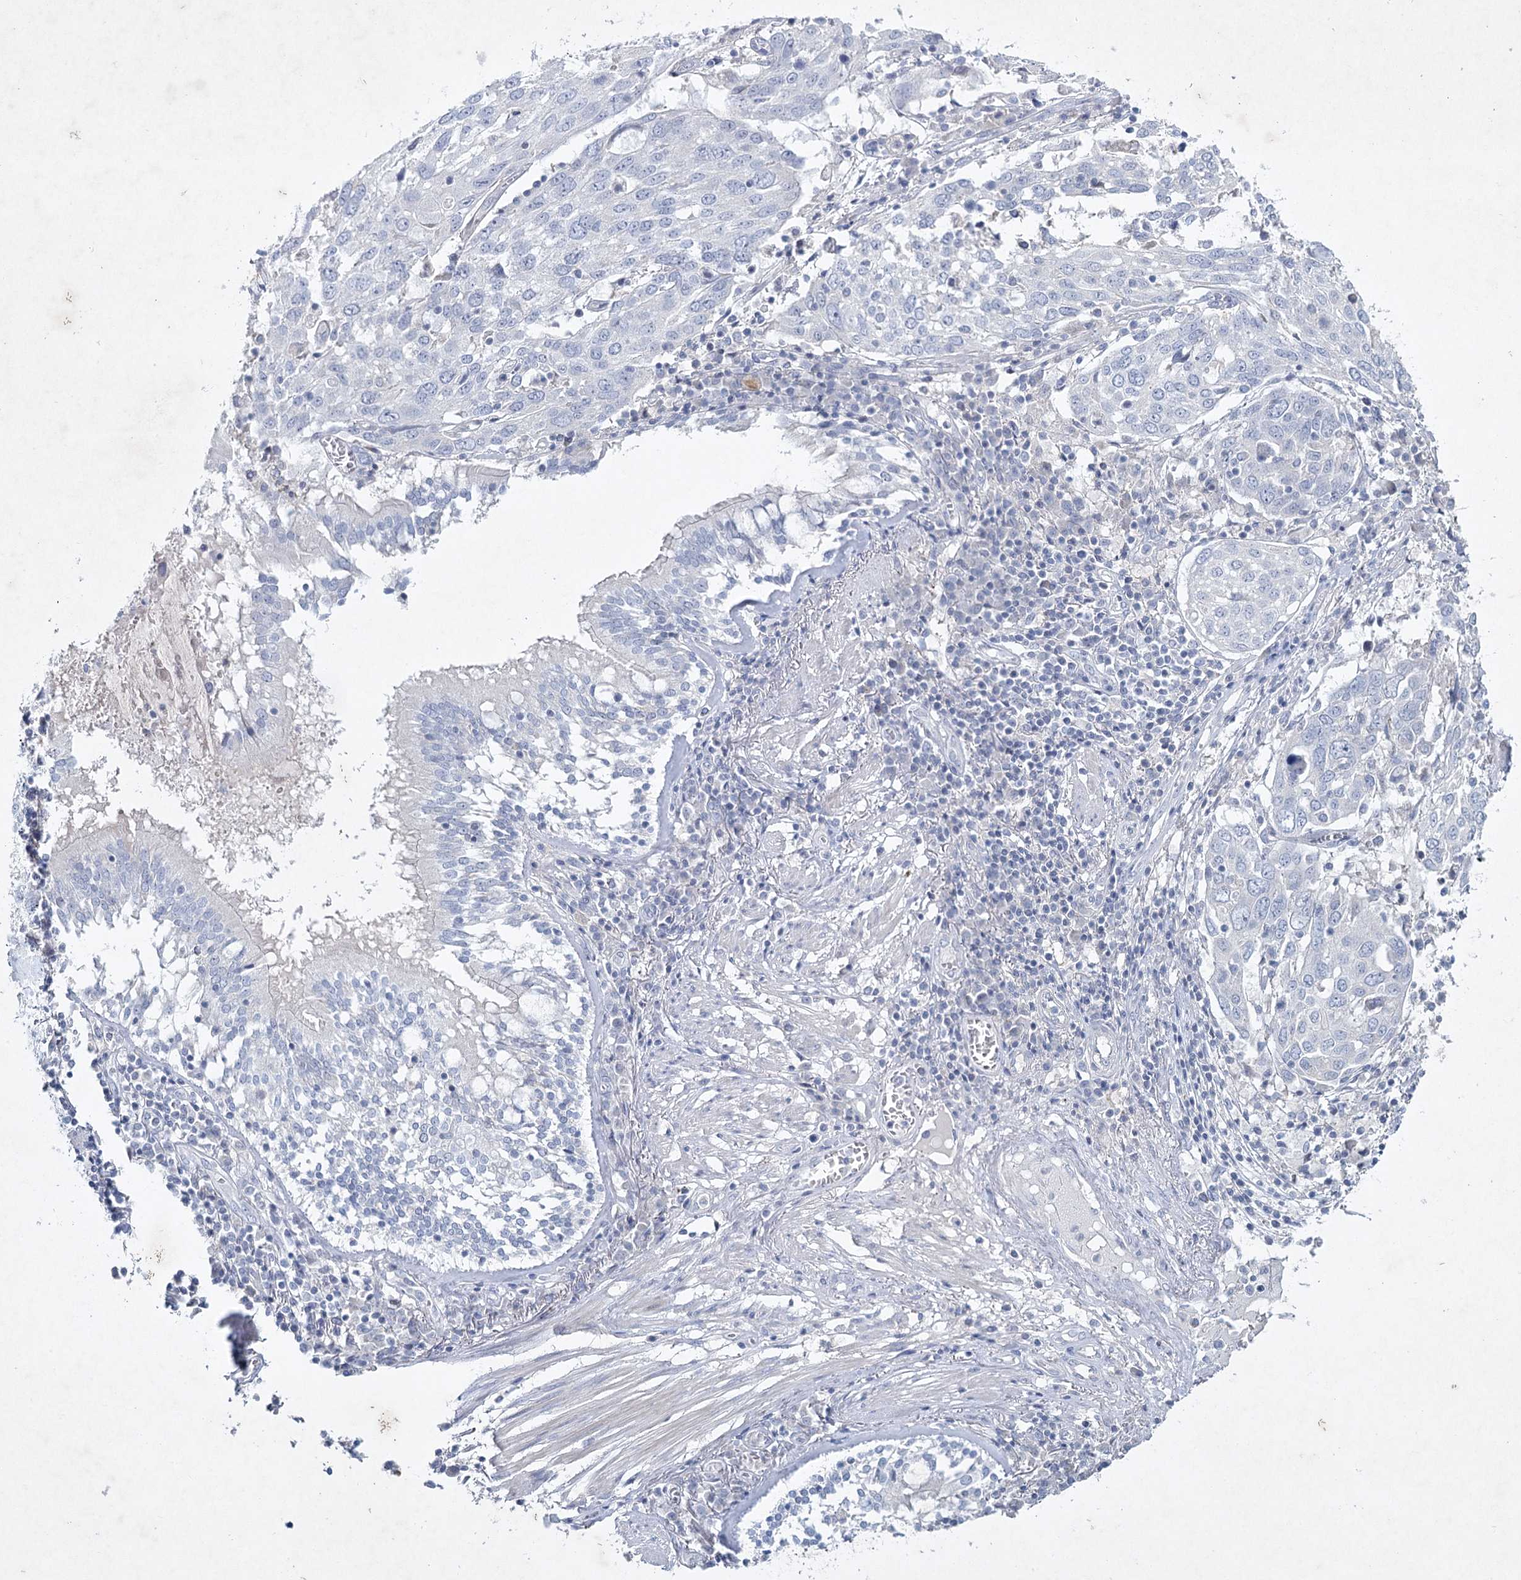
{"staining": {"intensity": "negative", "quantity": "none", "location": "none"}, "tissue": "lung cancer", "cell_type": "Tumor cells", "image_type": "cancer", "snomed": [{"axis": "morphology", "description": "Squamous cell carcinoma, NOS"}, {"axis": "topography", "description": "Lung"}], "caption": "This micrograph is of lung squamous cell carcinoma stained with IHC to label a protein in brown with the nuclei are counter-stained blue. There is no expression in tumor cells.", "gene": "MAP3K13", "patient": {"sex": "male", "age": 65}}